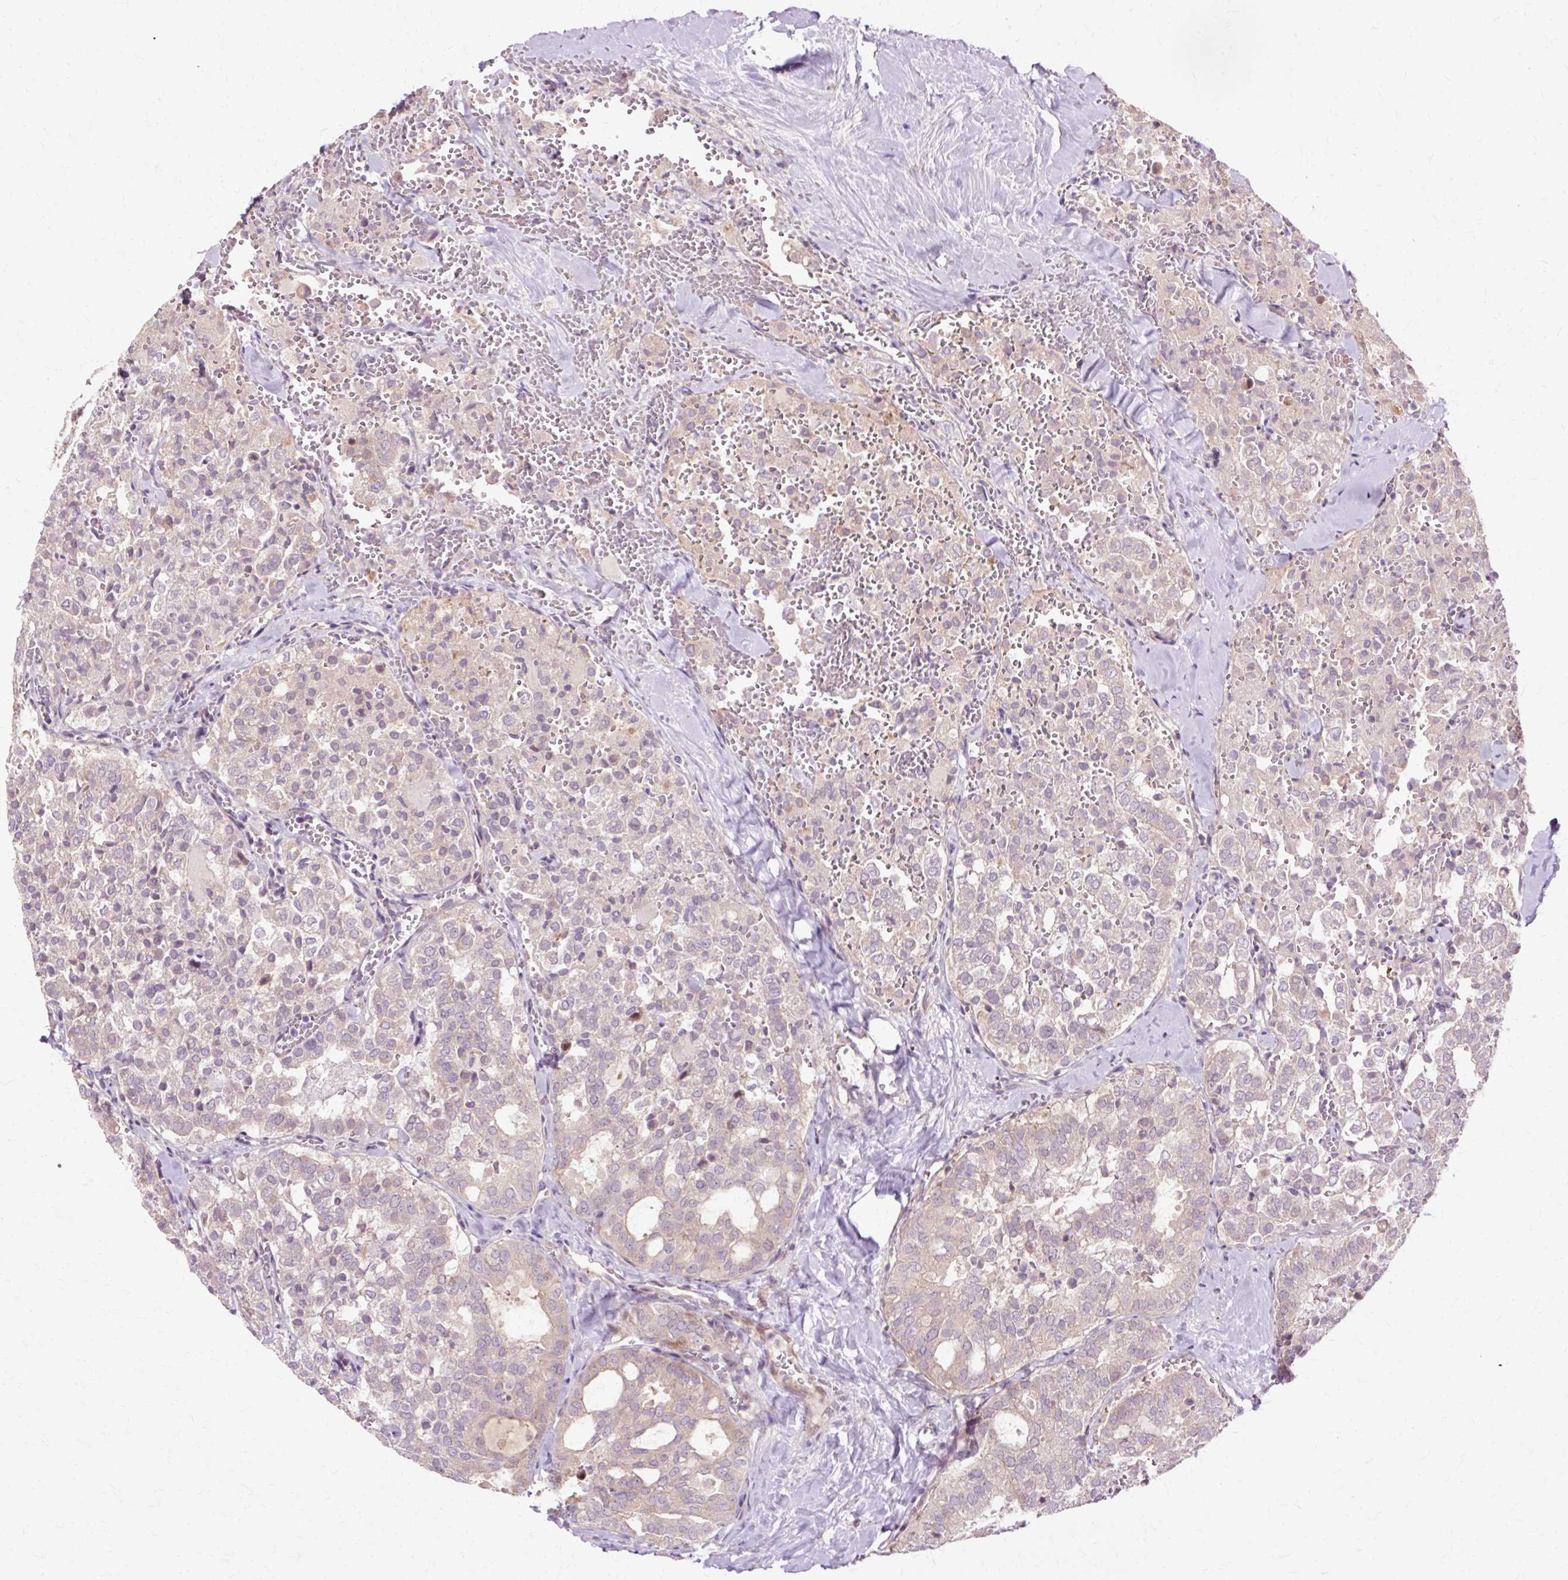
{"staining": {"intensity": "moderate", "quantity": "<25%", "location": "cytoplasmic/membranous"}, "tissue": "thyroid cancer", "cell_type": "Tumor cells", "image_type": "cancer", "snomed": [{"axis": "morphology", "description": "Follicular adenoma carcinoma, NOS"}, {"axis": "topography", "description": "Thyroid gland"}], "caption": "This is a photomicrograph of IHC staining of follicular adenoma carcinoma (thyroid), which shows moderate staining in the cytoplasmic/membranous of tumor cells.", "gene": "GEMIN2", "patient": {"sex": "male", "age": 75}}